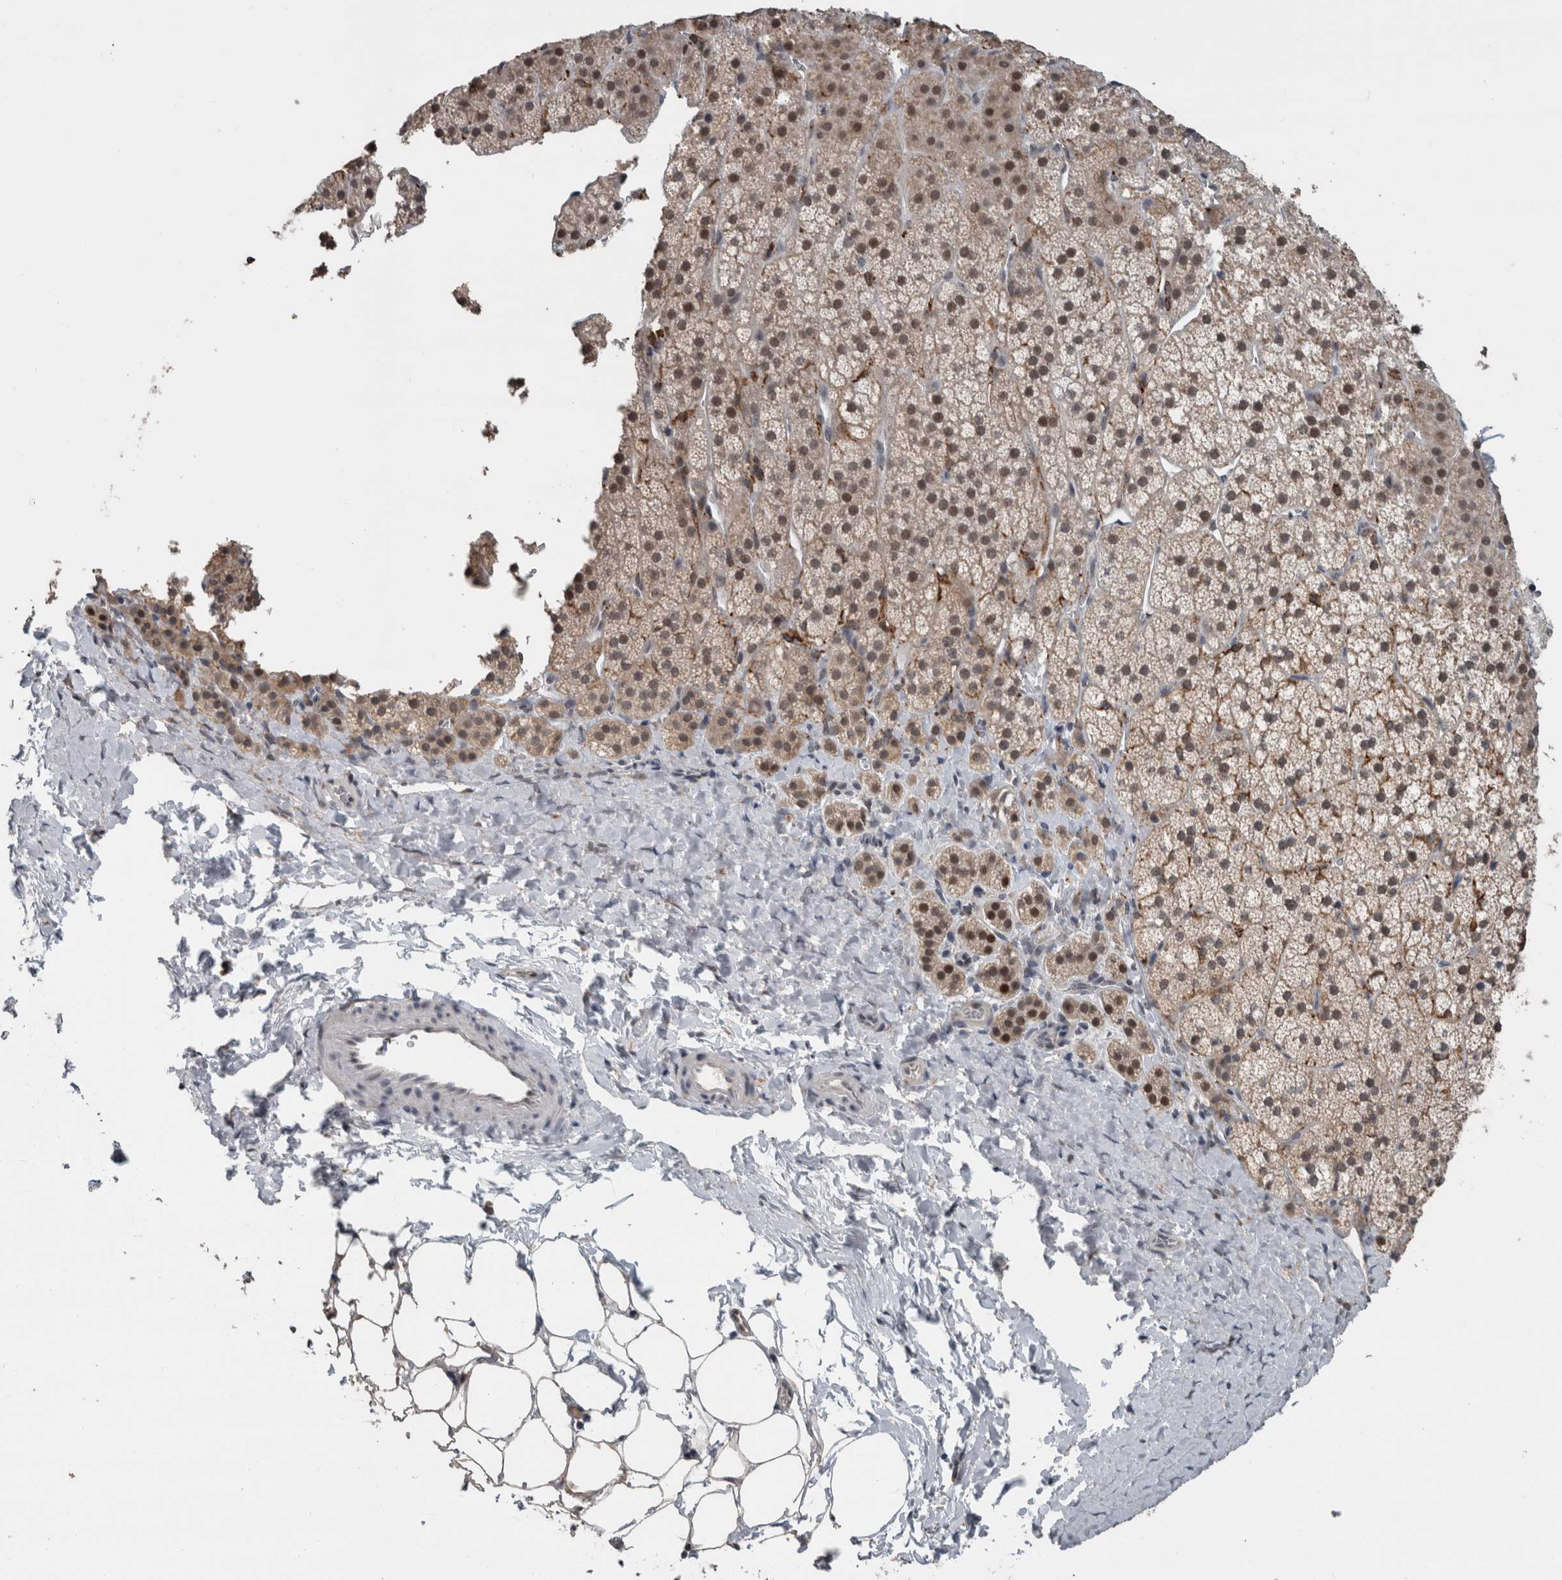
{"staining": {"intensity": "moderate", "quantity": ">75%", "location": "nuclear"}, "tissue": "adrenal gland", "cell_type": "Glandular cells", "image_type": "normal", "snomed": [{"axis": "morphology", "description": "Normal tissue, NOS"}, {"axis": "topography", "description": "Adrenal gland"}], "caption": "Adrenal gland stained for a protein (brown) displays moderate nuclear positive positivity in about >75% of glandular cells.", "gene": "ZBTB21", "patient": {"sex": "female", "age": 44}}